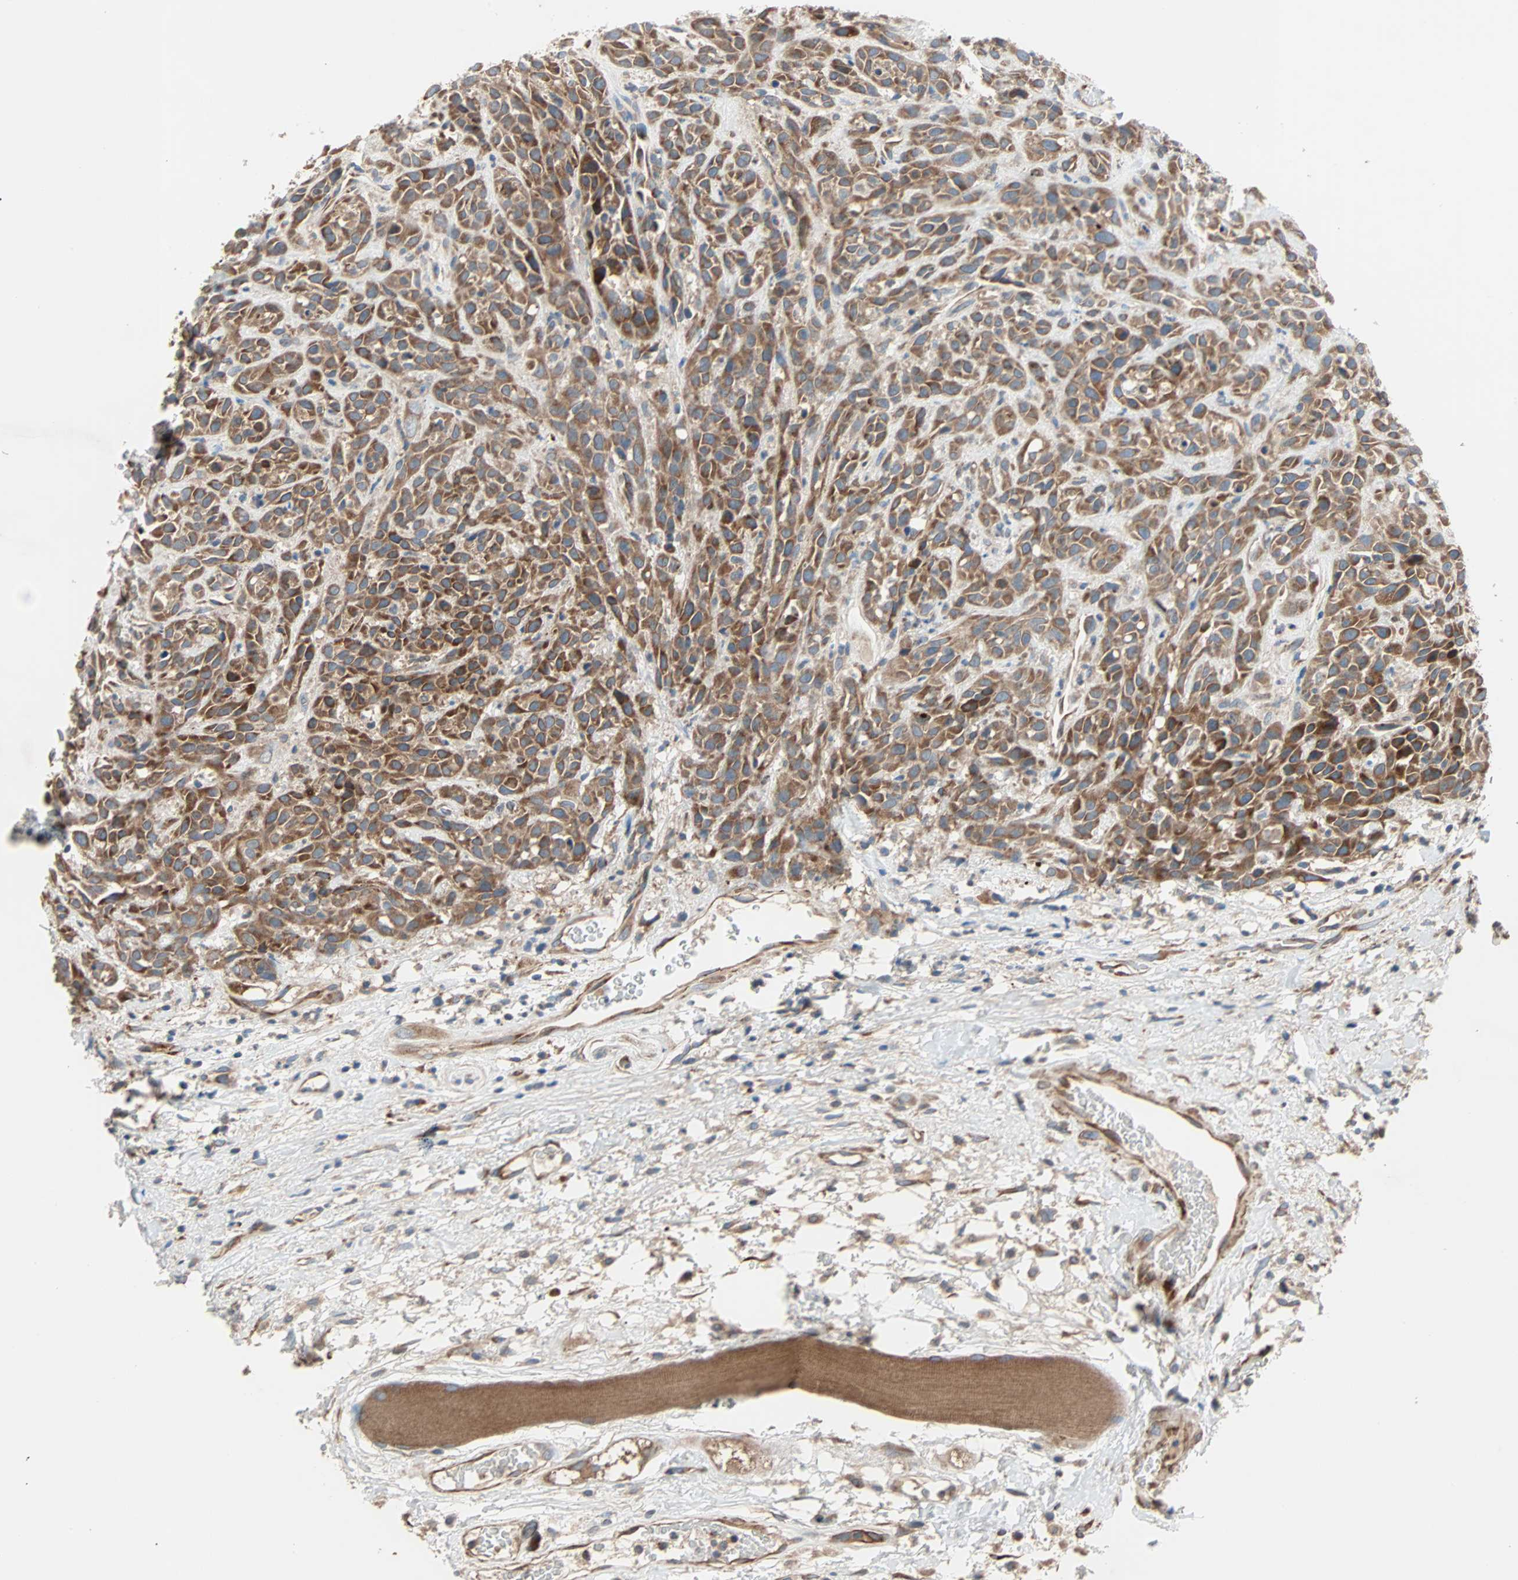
{"staining": {"intensity": "strong", "quantity": ">75%", "location": "cytoplasmic/membranous"}, "tissue": "head and neck cancer", "cell_type": "Tumor cells", "image_type": "cancer", "snomed": [{"axis": "morphology", "description": "Normal tissue, NOS"}, {"axis": "morphology", "description": "Squamous cell carcinoma, NOS"}, {"axis": "topography", "description": "Cartilage tissue"}, {"axis": "topography", "description": "Head-Neck"}], "caption": "The image displays a brown stain indicating the presence of a protein in the cytoplasmic/membranous of tumor cells in head and neck cancer (squamous cell carcinoma). Nuclei are stained in blue.", "gene": "XYLT1", "patient": {"sex": "male", "age": 62}}